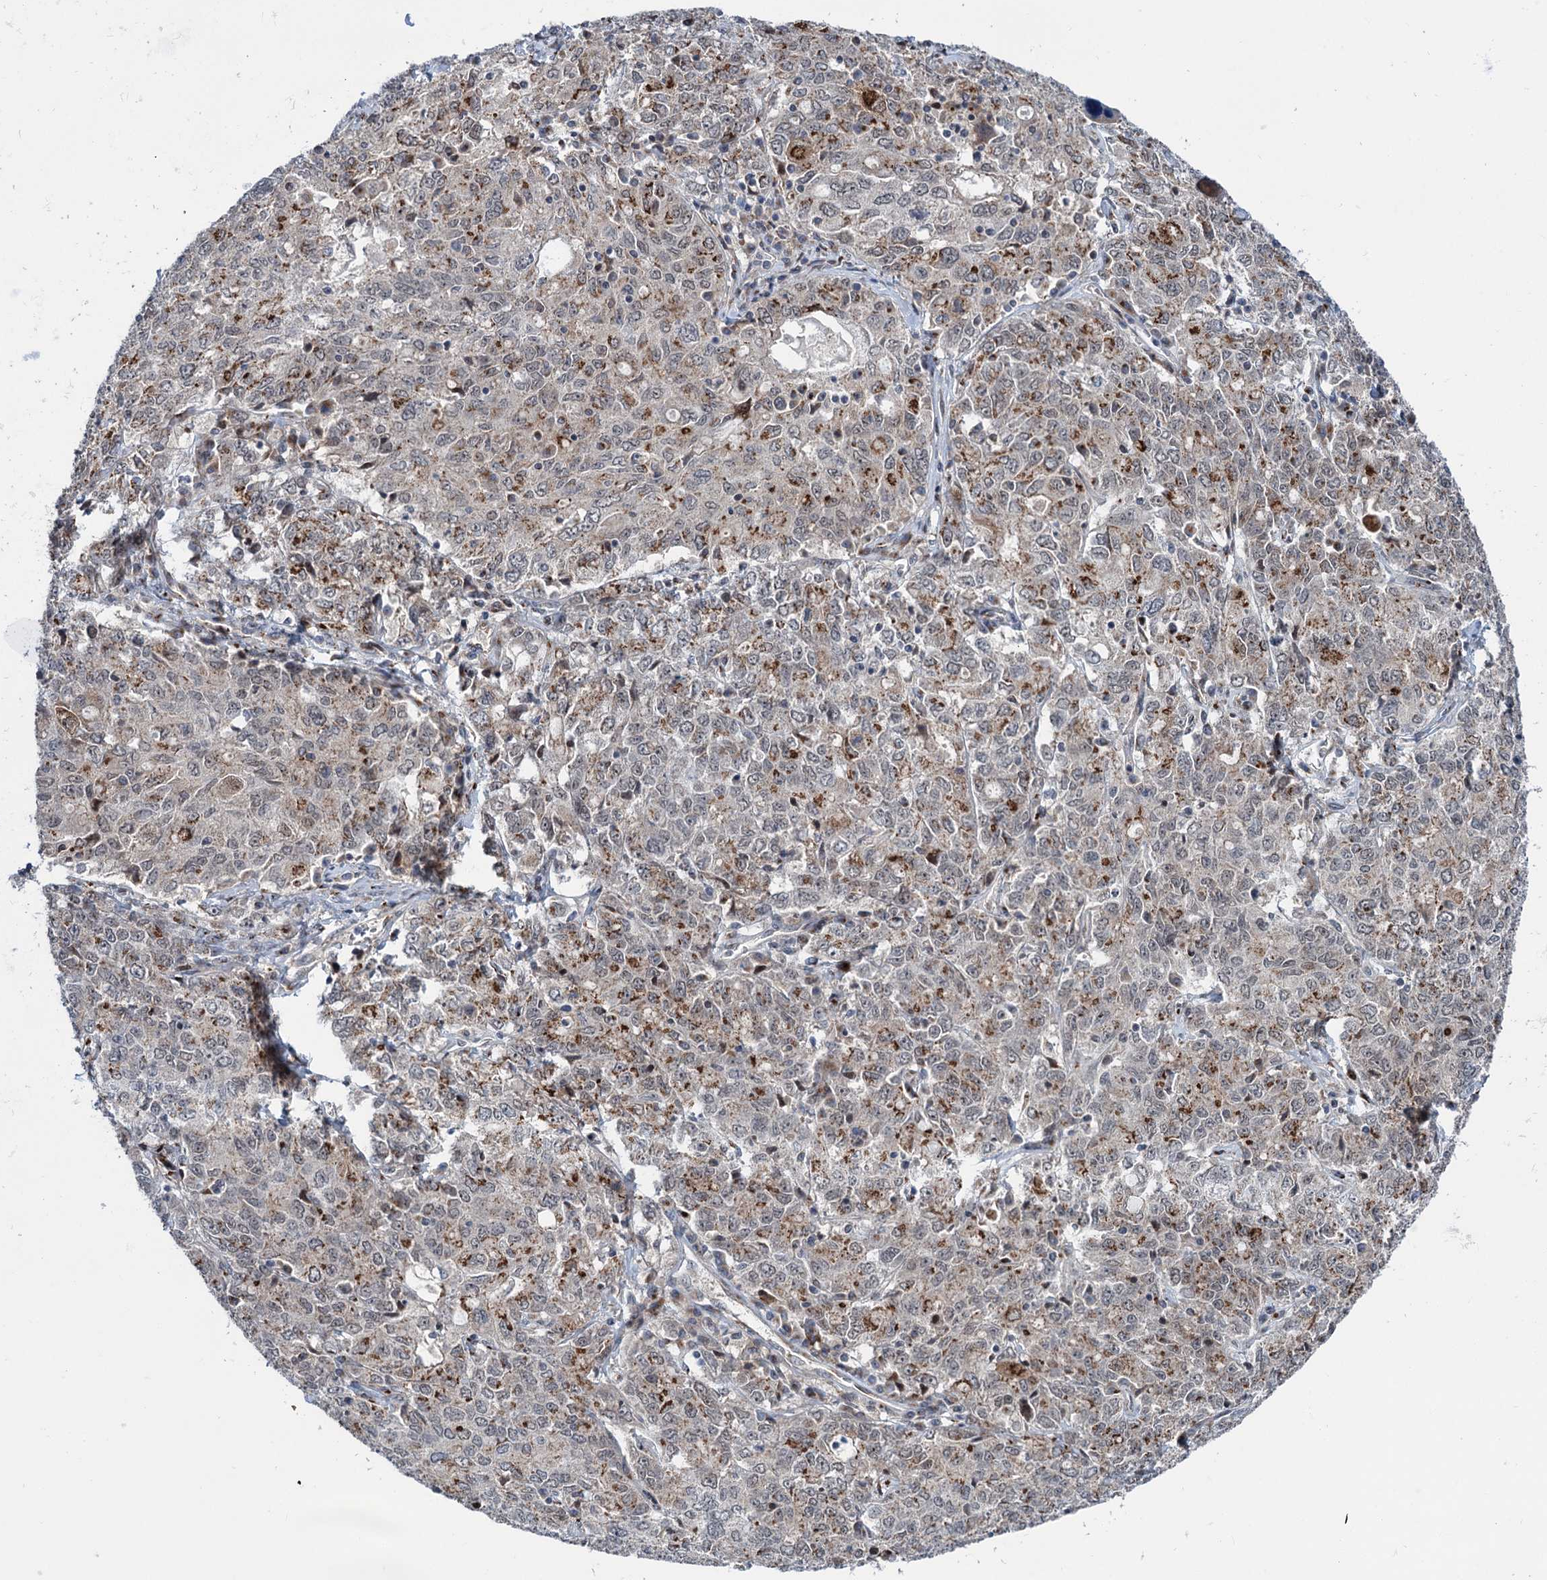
{"staining": {"intensity": "moderate", "quantity": "25%-75%", "location": "cytoplasmic/membranous"}, "tissue": "ovarian cancer", "cell_type": "Tumor cells", "image_type": "cancer", "snomed": [{"axis": "morphology", "description": "Carcinoma, endometroid"}, {"axis": "topography", "description": "Ovary"}], "caption": "Protein staining reveals moderate cytoplasmic/membranous expression in approximately 25%-75% of tumor cells in endometroid carcinoma (ovarian).", "gene": "ELP4", "patient": {"sex": "female", "age": 62}}